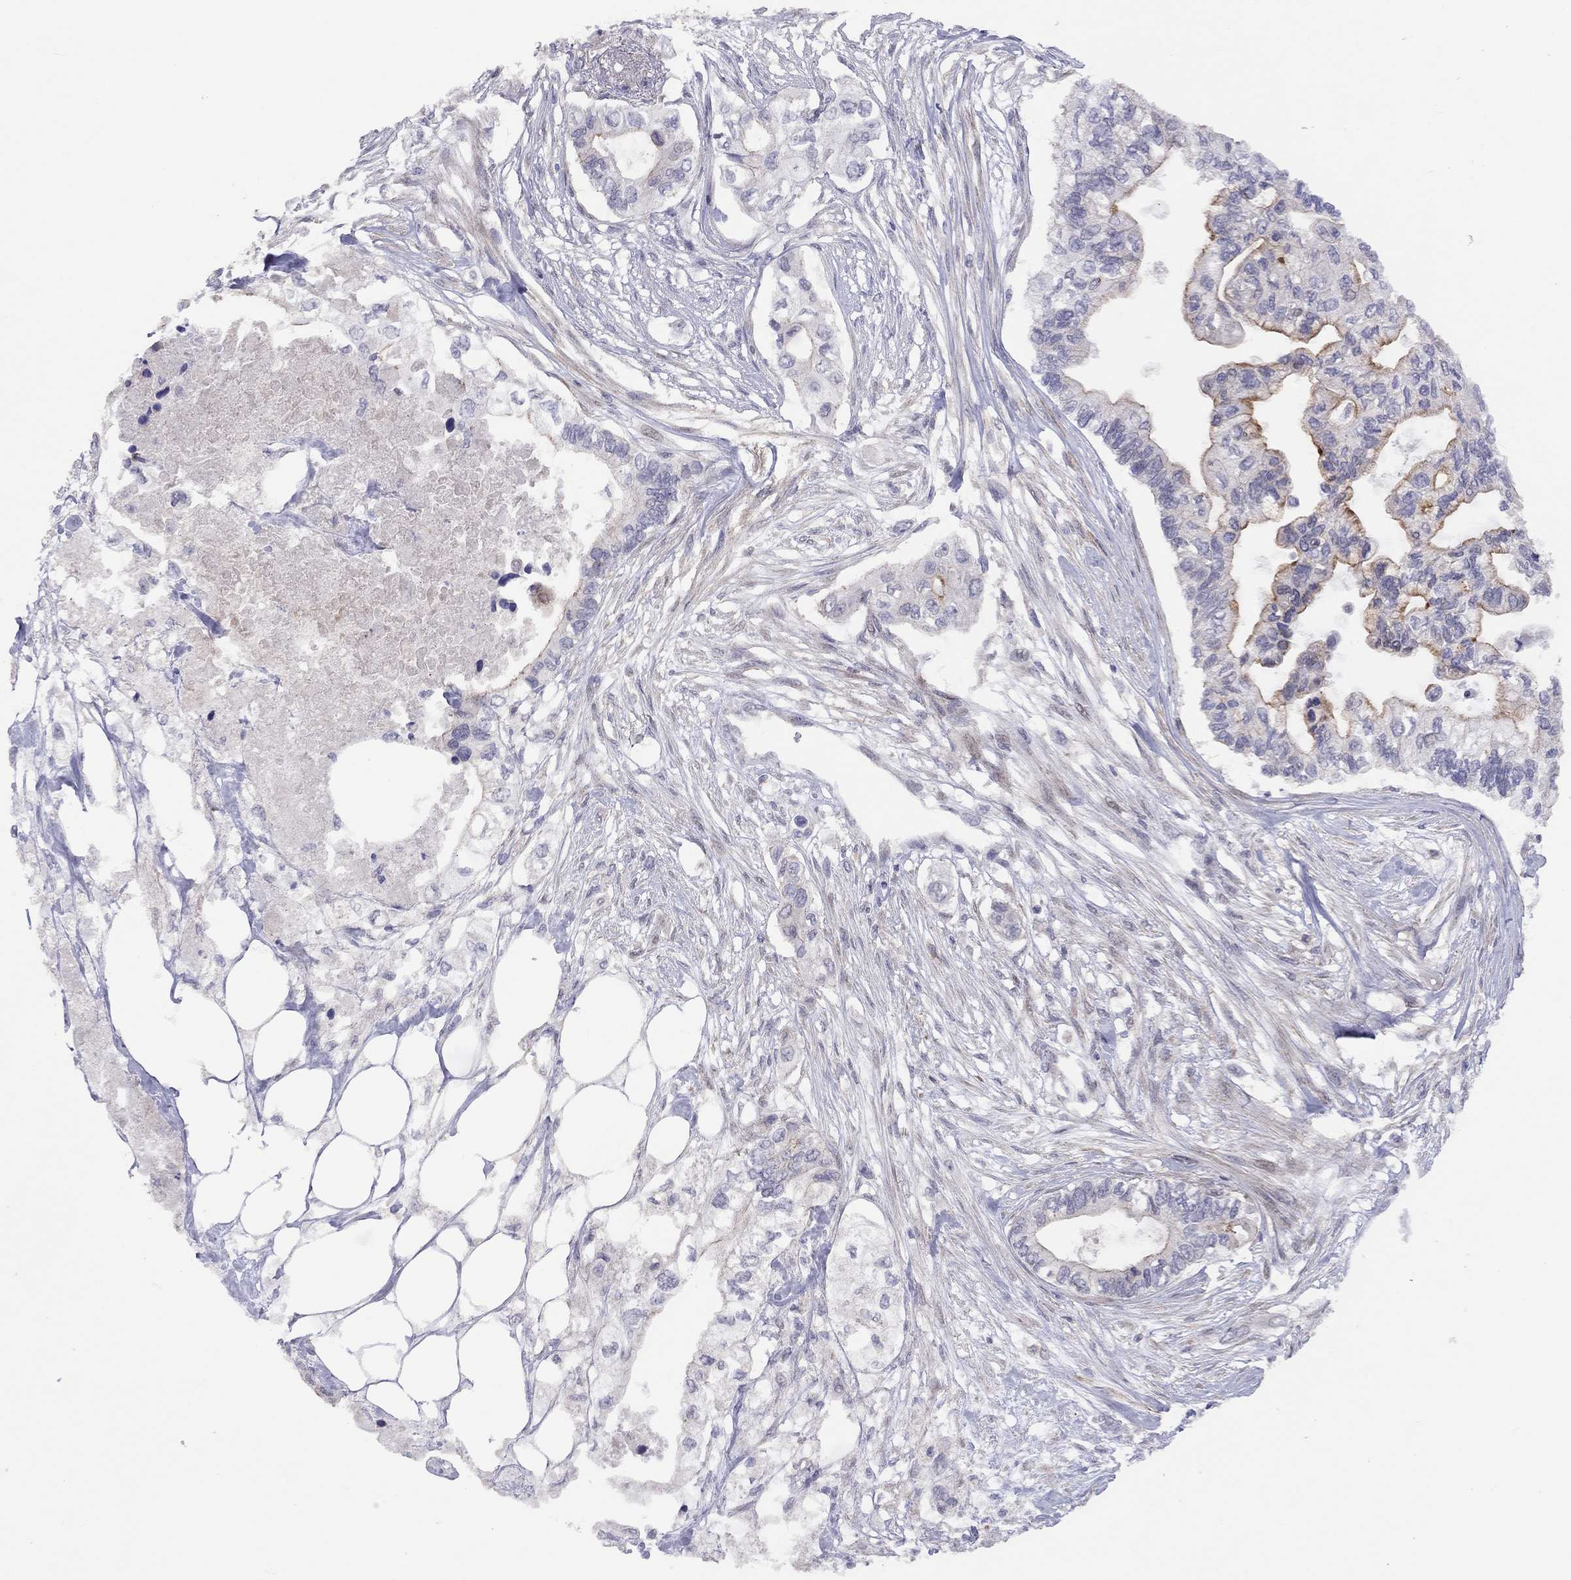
{"staining": {"intensity": "strong", "quantity": "<25%", "location": "cytoplasmic/membranous"}, "tissue": "pancreatic cancer", "cell_type": "Tumor cells", "image_type": "cancer", "snomed": [{"axis": "morphology", "description": "Adenocarcinoma, NOS"}, {"axis": "topography", "description": "Pancreas"}], "caption": "Protein expression analysis of pancreatic cancer (adenocarcinoma) exhibits strong cytoplasmic/membranous expression in about <25% of tumor cells.", "gene": "SYTL2", "patient": {"sex": "female", "age": 63}}